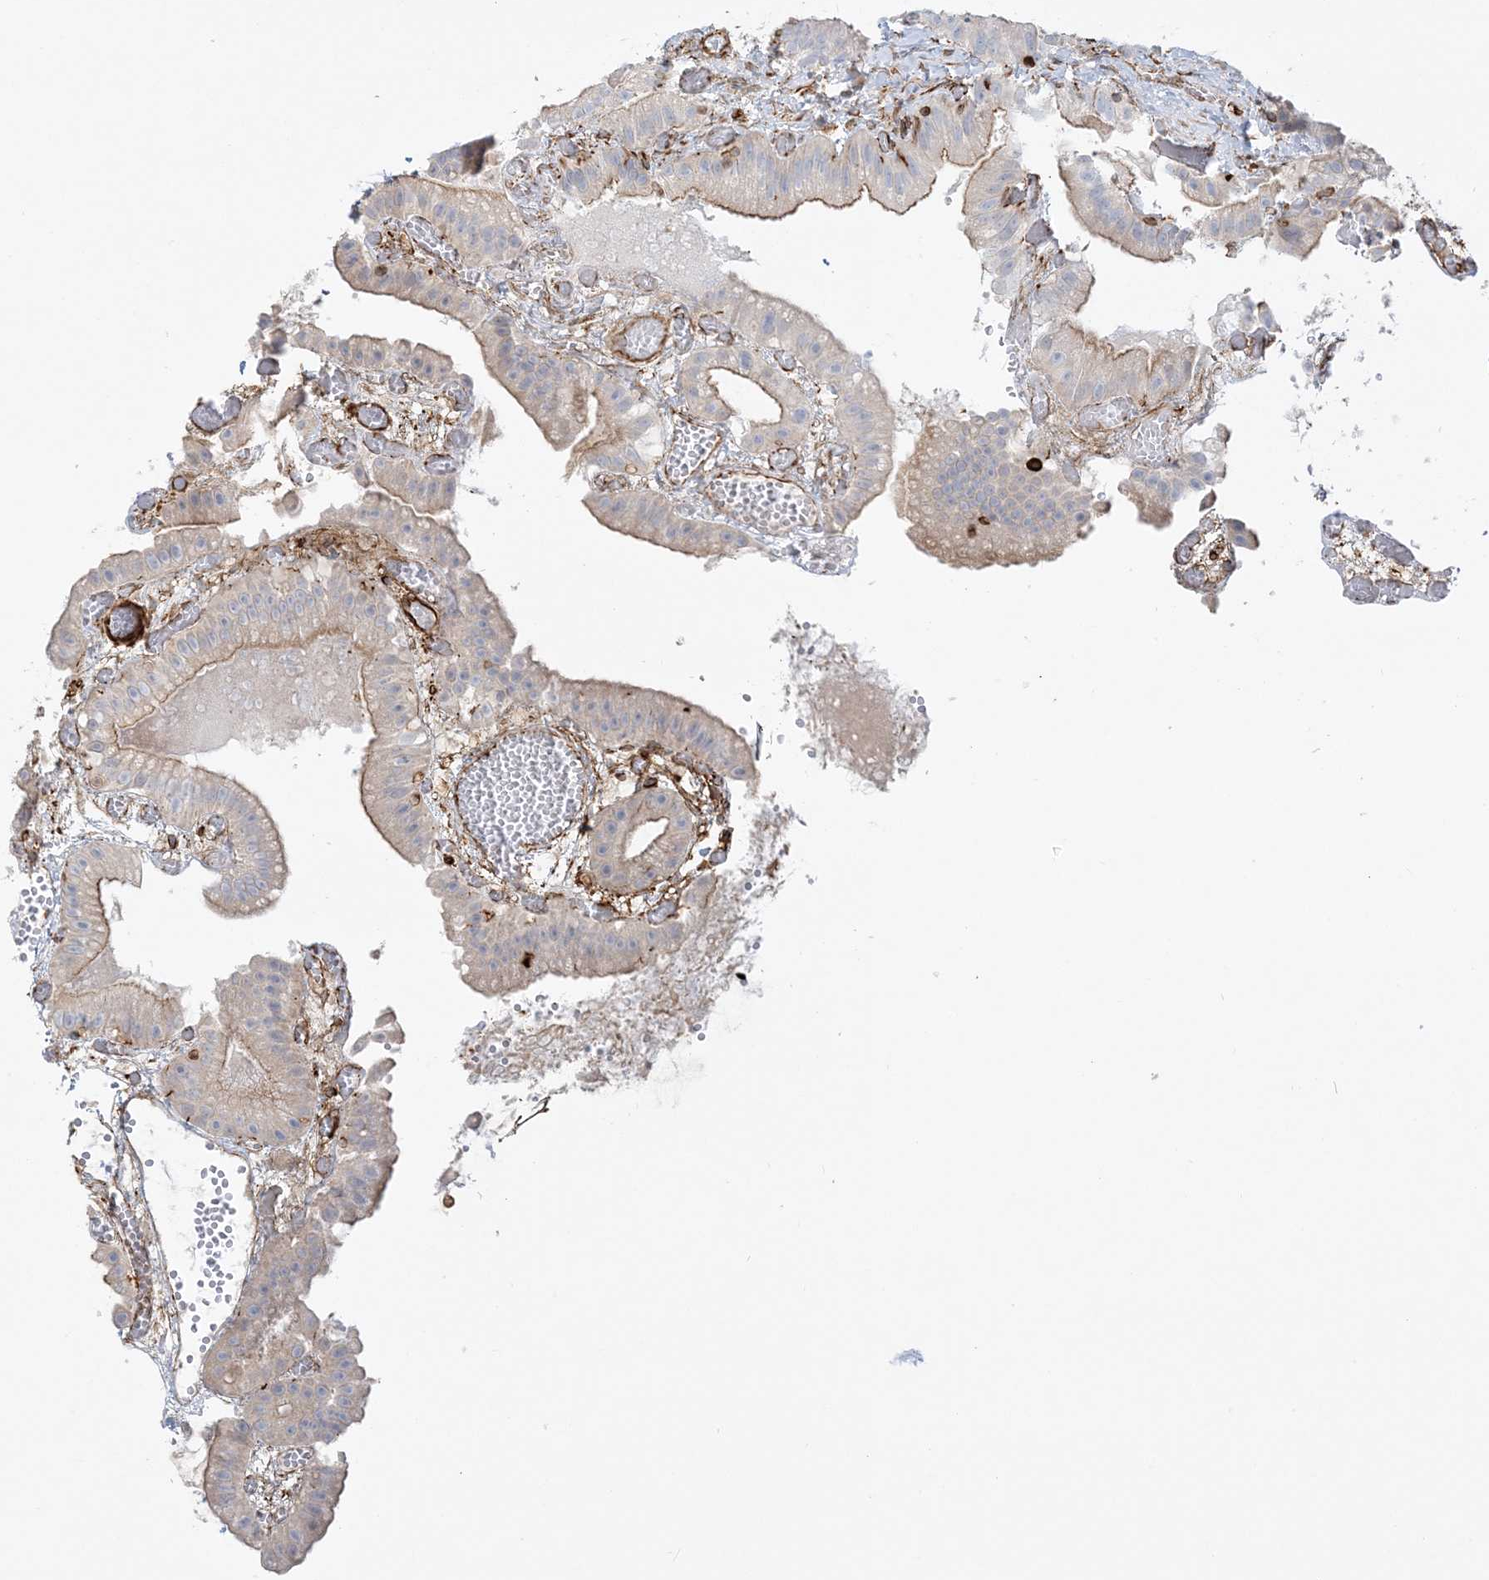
{"staining": {"intensity": "negative", "quantity": "none", "location": "none"}, "tissue": "gallbladder", "cell_type": "Glandular cells", "image_type": "normal", "snomed": [{"axis": "morphology", "description": "Normal tissue, NOS"}, {"axis": "topography", "description": "Gallbladder"}], "caption": "A high-resolution histopathology image shows immunohistochemistry (IHC) staining of normal gallbladder, which displays no significant staining in glandular cells.", "gene": "SCLT1", "patient": {"sex": "female", "age": 64}}